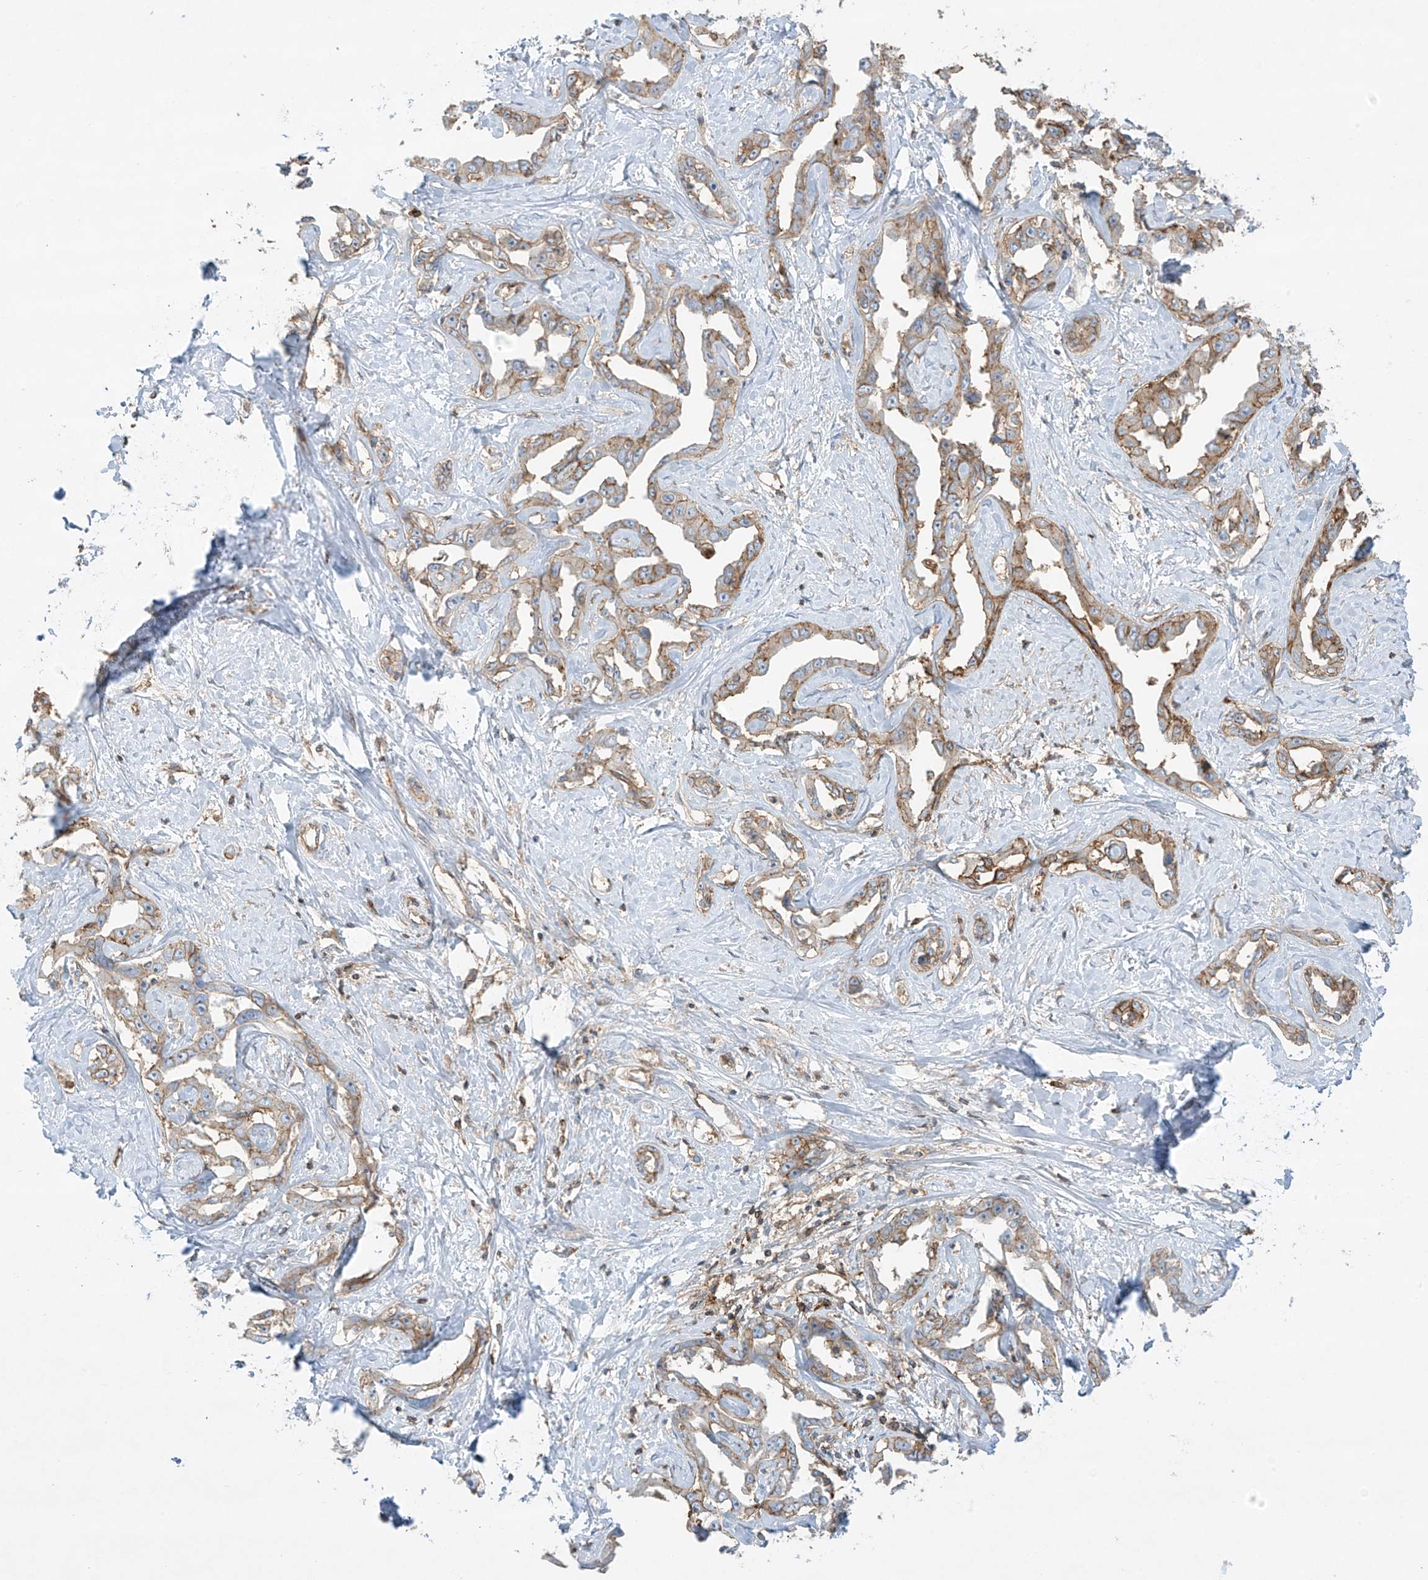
{"staining": {"intensity": "moderate", "quantity": "25%-75%", "location": "cytoplasmic/membranous"}, "tissue": "liver cancer", "cell_type": "Tumor cells", "image_type": "cancer", "snomed": [{"axis": "morphology", "description": "Cholangiocarcinoma"}, {"axis": "topography", "description": "Liver"}], "caption": "Human cholangiocarcinoma (liver) stained with a brown dye exhibits moderate cytoplasmic/membranous positive staining in about 25%-75% of tumor cells.", "gene": "HLA-E", "patient": {"sex": "male", "age": 59}}